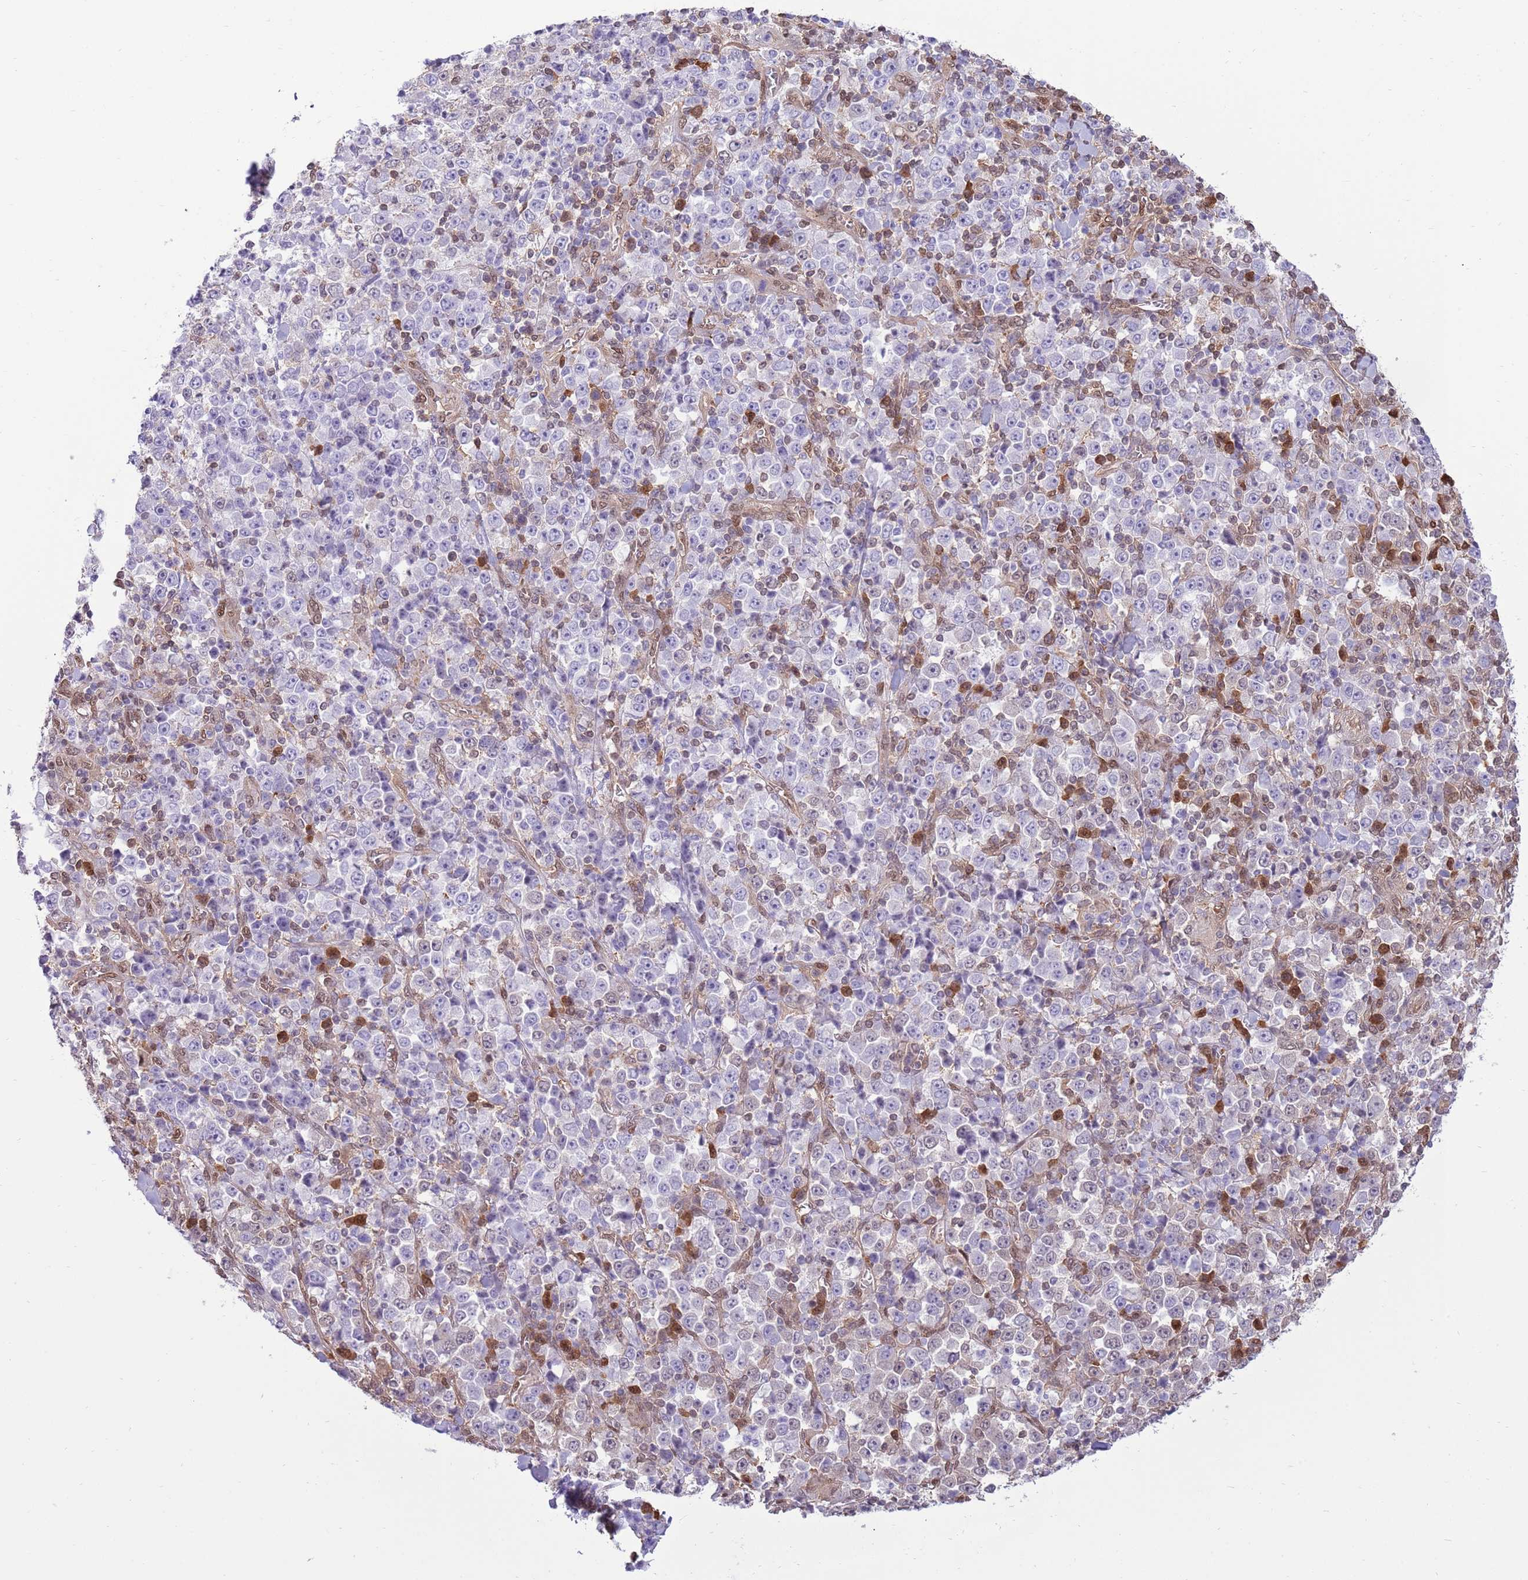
{"staining": {"intensity": "negative", "quantity": "none", "location": "none"}, "tissue": "stomach cancer", "cell_type": "Tumor cells", "image_type": "cancer", "snomed": [{"axis": "morphology", "description": "Normal tissue, NOS"}, {"axis": "morphology", "description": "Adenocarcinoma, NOS"}, {"axis": "topography", "description": "Stomach, upper"}, {"axis": "topography", "description": "Stomach"}], "caption": "Histopathology image shows no significant protein staining in tumor cells of stomach cancer.", "gene": "NSFL1C", "patient": {"sex": "male", "age": 59}}